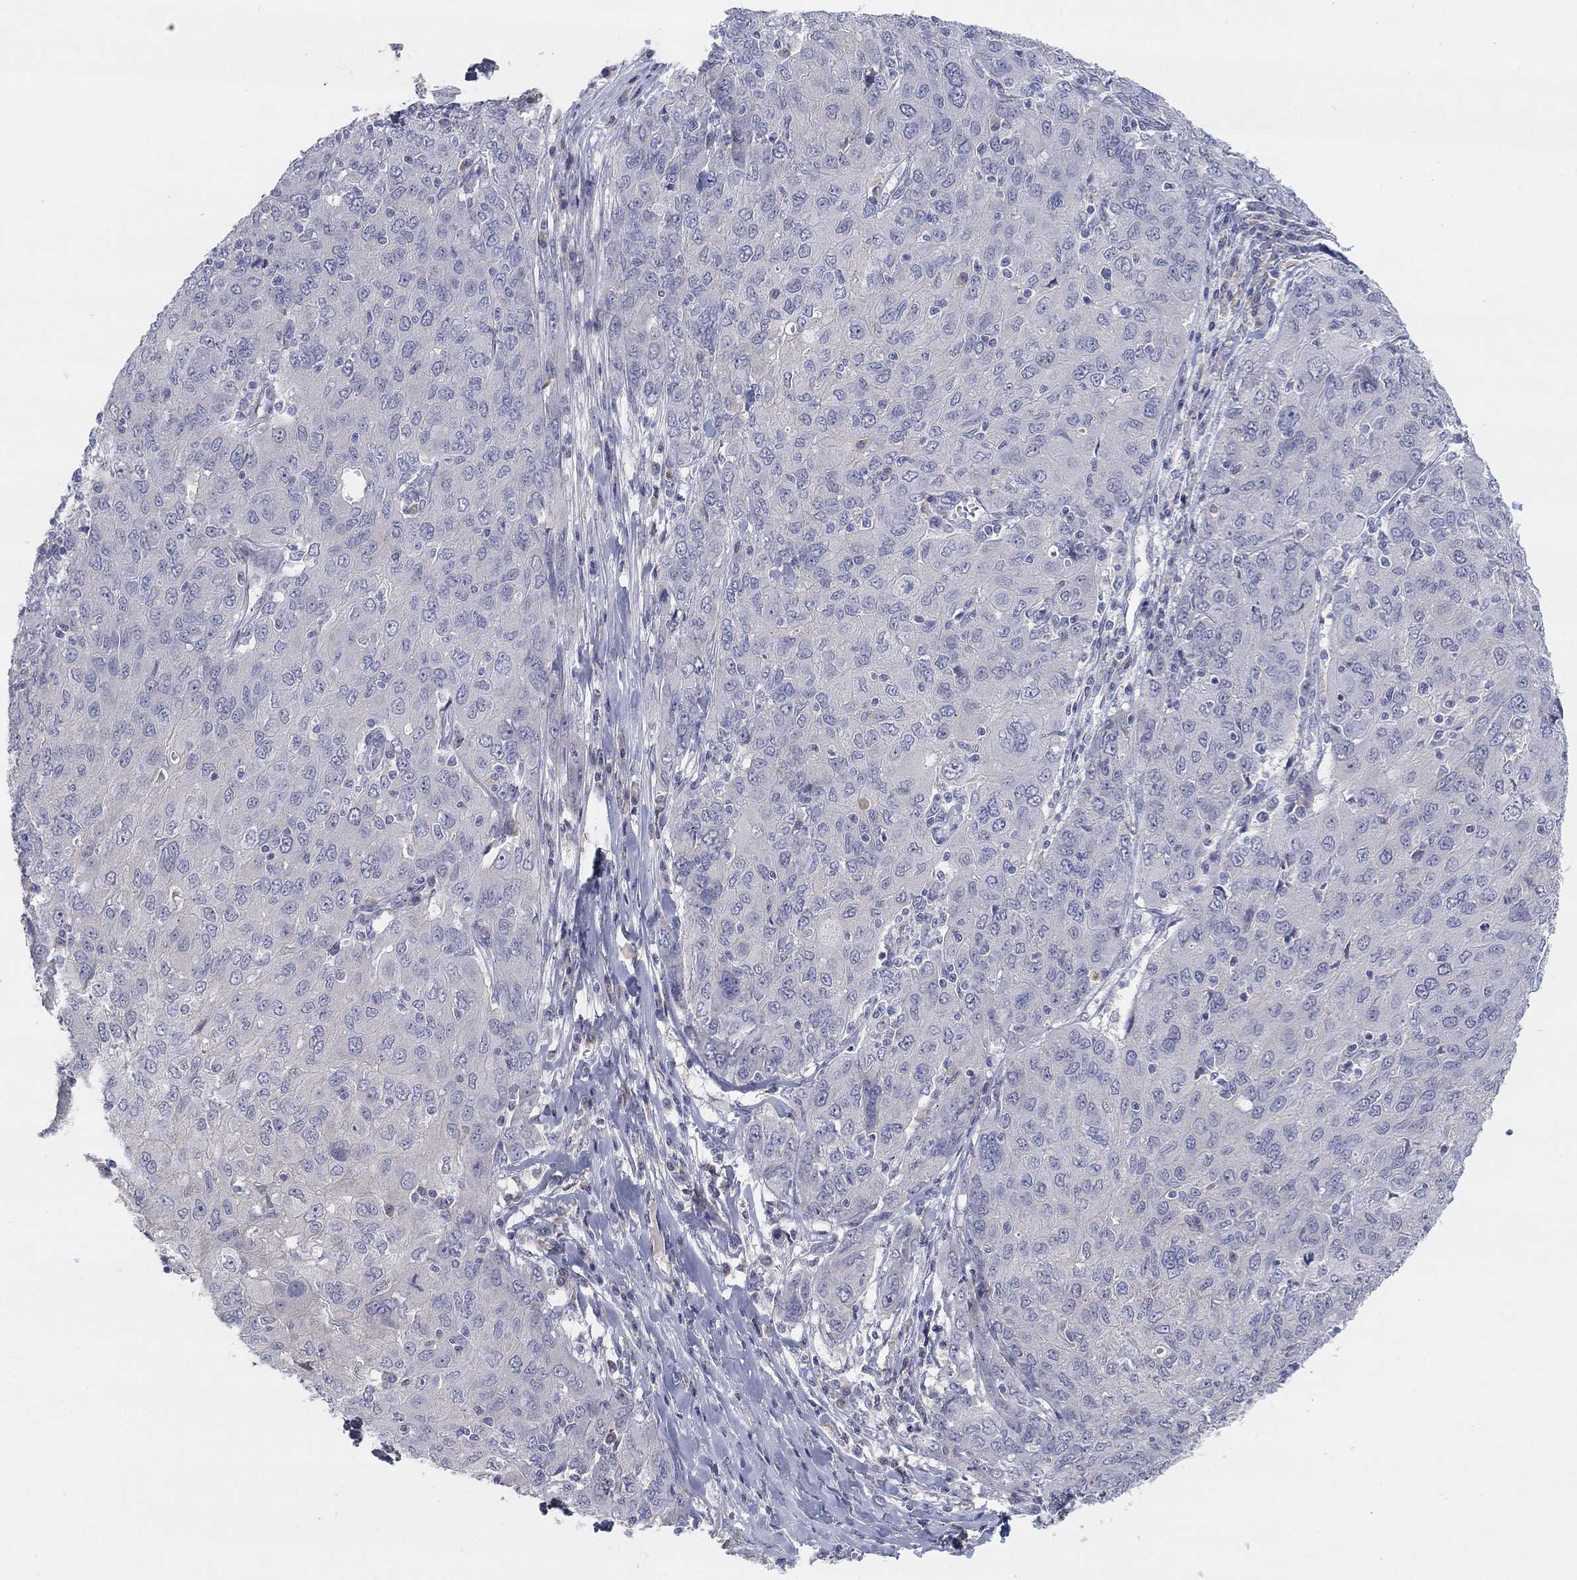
{"staining": {"intensity": "negative", "quantity": "none", "location": "none"}, "tissue": "ovarian cancer", "cell_type": "Tumor cells", "image_type": "cancer", "snomed": [{"axis": "morphology", "description": "Carcinoma, endometroid"}, {"axis": "topography", "description": "Ovary"}], "caption": "There is no significant positivity in tumor cells of ovarian endometroid carcinoma.", "gene": "AMN1", "patient": {"sex": "female", "age": 50}}